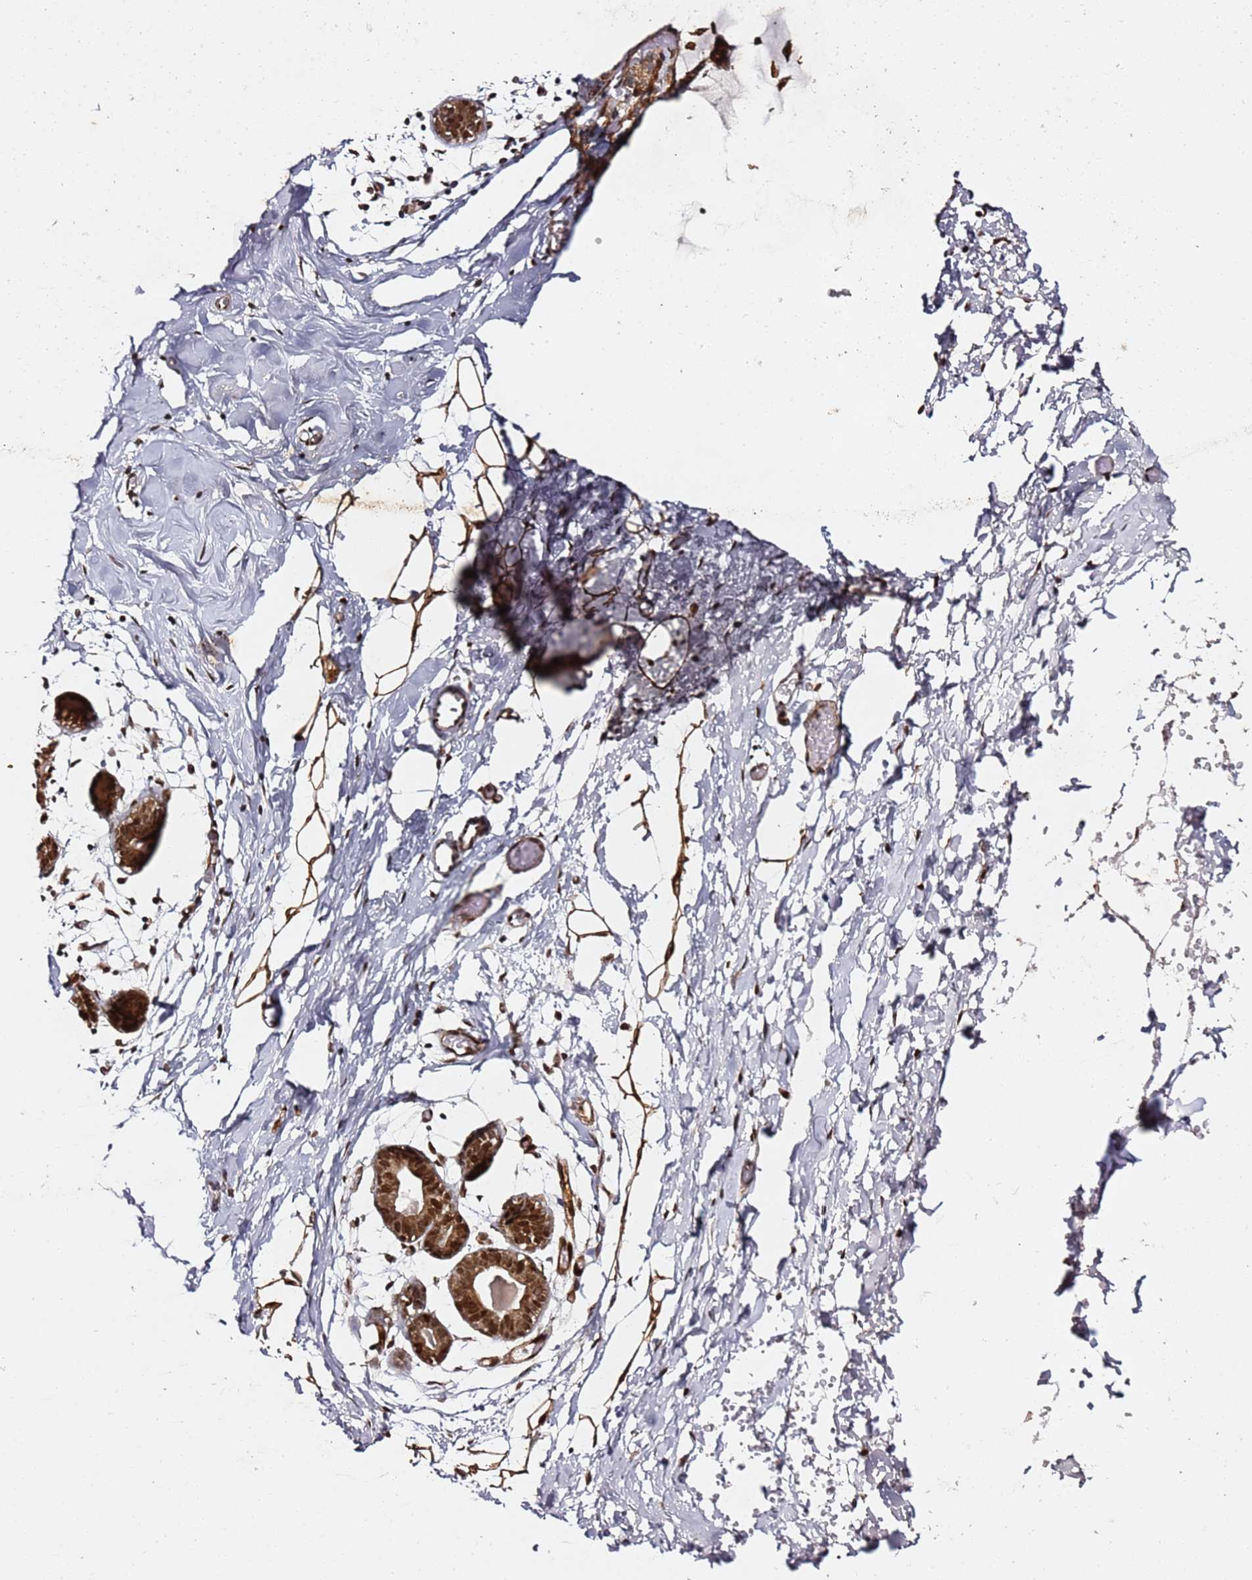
{"staining": {"intensity": "strong", "quantity": "25%-75%", "location": "cytoplasmic/membranous"}, "tissue": "breast", "cell_type": "Adipocytes", "image_type": "normal", "snomed": [{"axis": "morphology", "description": "Normal tissue, NOS"}, {"axis": "topography", "description": "Breast"}], "caption": "Brown immunohistochemical staining in normal breast reveals strong cytoplasmic/membranous expression in about 25%-75% of adipocytes. The staining was performed using DAB (3,3'-diaminobenzidine), with brown indicating positive protein expression. Nuclei are stained blue with hematoxylin.", "gene": "TP53AIP1", "patient": {"sex": "female", "age": 27}}